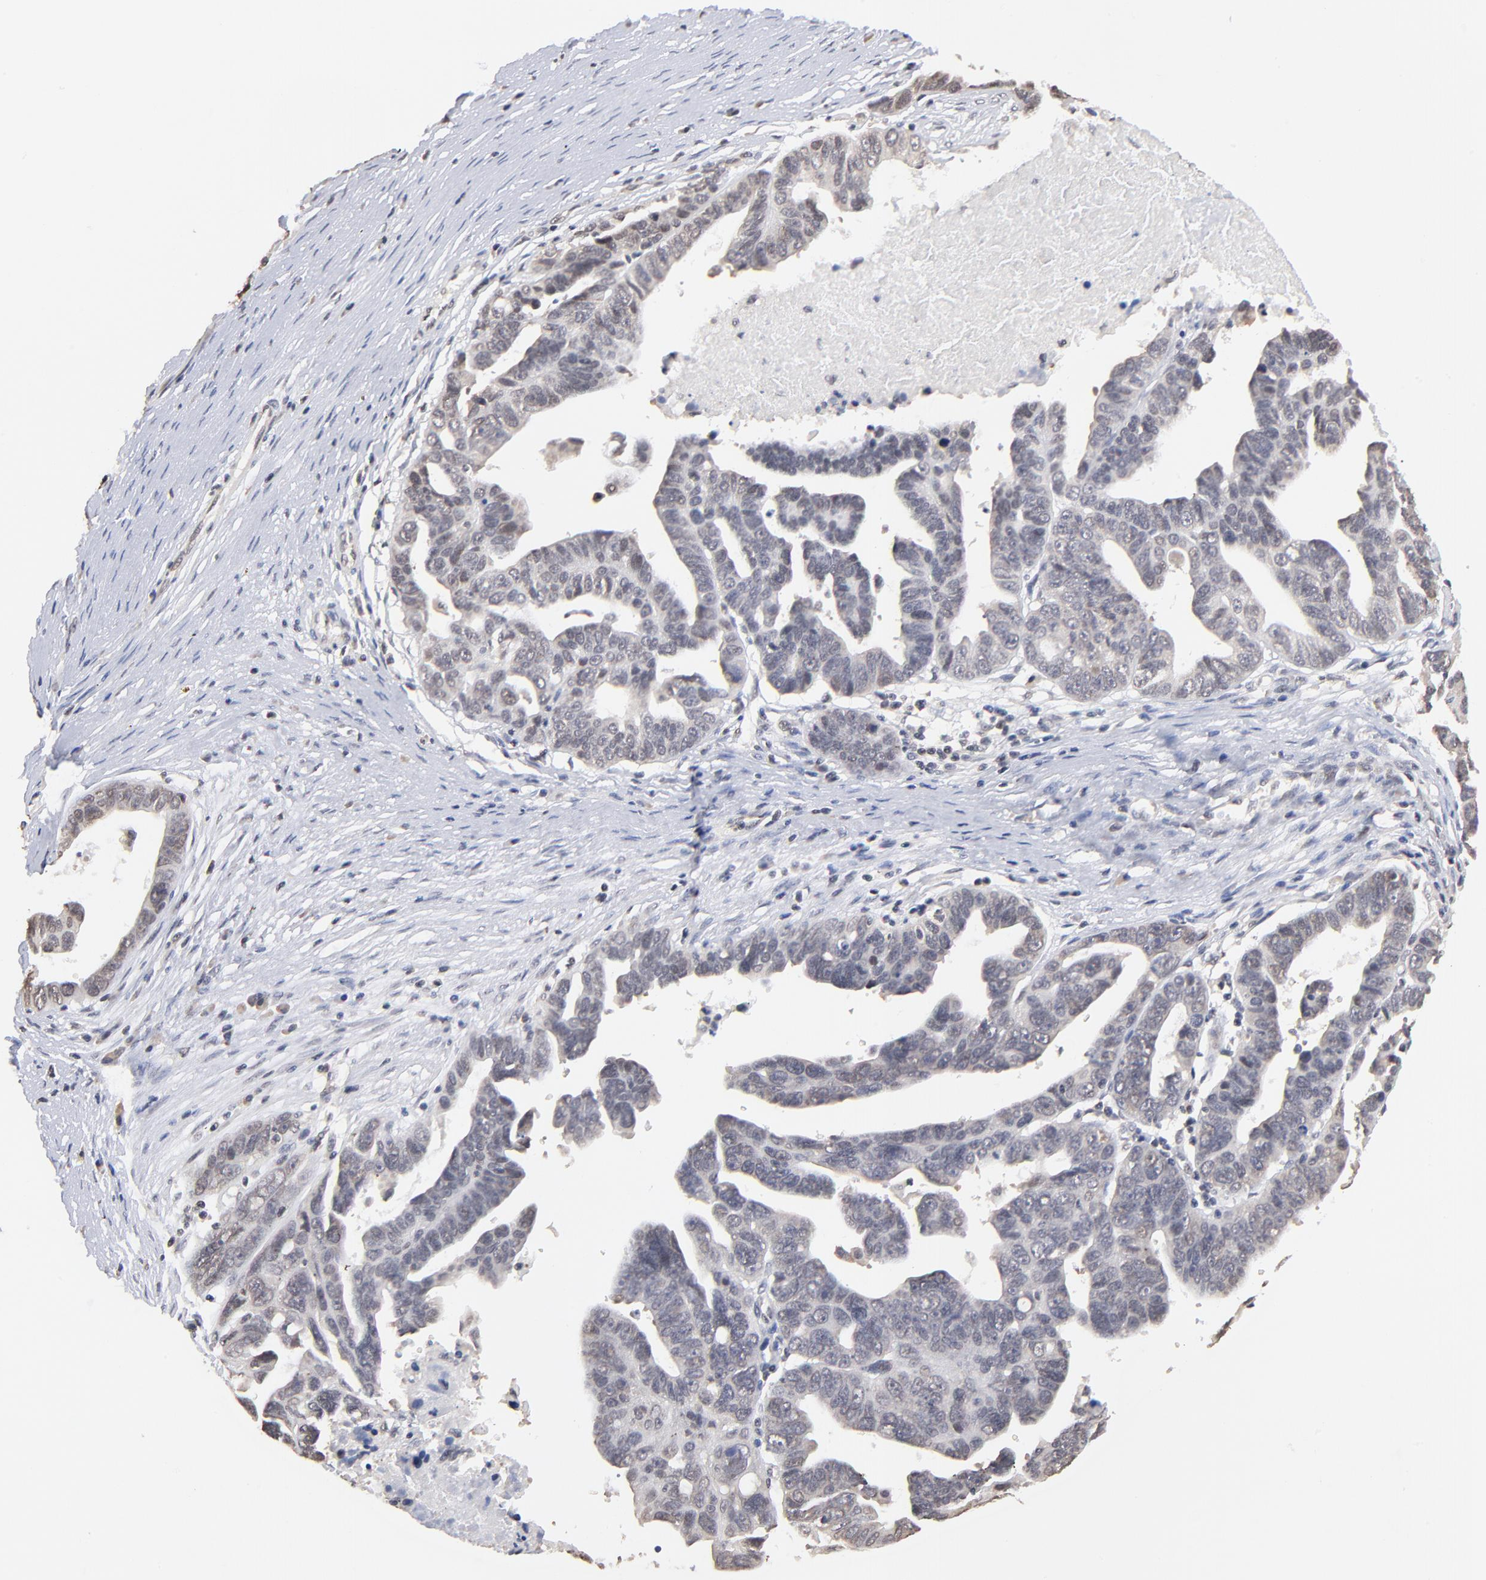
{"staining": {"intensity": "weak", "quantity": "<25%", "location": "nuclear"}, "tissue": "ovarian cancer", "cell_type": "Tumor cells", "image_type": "cancer", "snomed": [{"axis": "morphology", "description": "Carcinoma, endometroid"}, {"axis": "morphology", "description": "Cystadenocarcinoma, serous, NOS"}, {"axis": "topography", "description": "Ovary"}], "caption": "DAB immunohistochemical staining of human ovarian cancer exhibits no significant expression in tumor cells.", "gene": "BRPF1", "patient": {"sex": "female", "age": 45}}